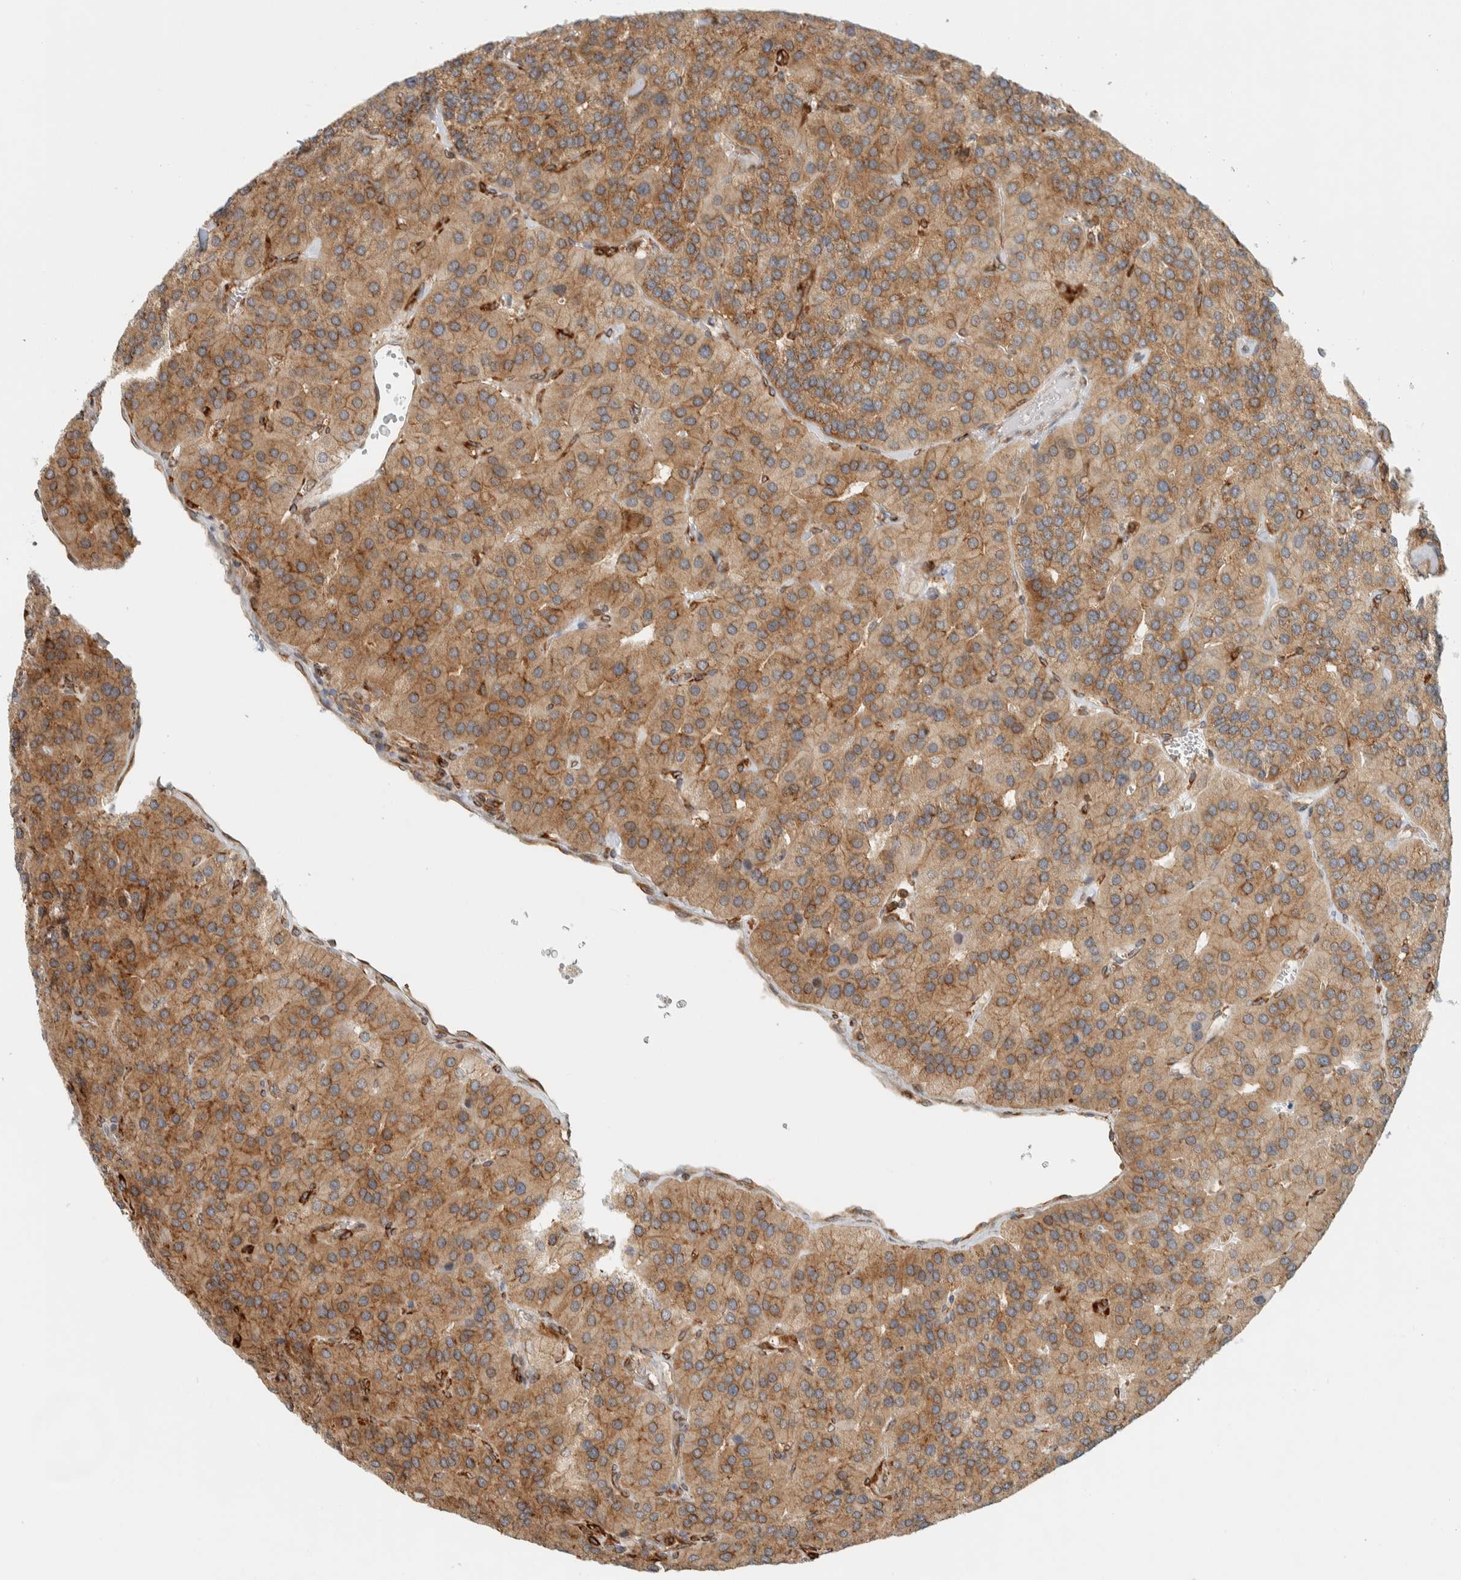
{"staining": {"intensity": "moderate", "quantity": ">75%", "location": "cytoplasmic/membranous"}, "tissue": "parathyroid gland", "cell_type": "Glandular cells", "image_type": "normal", "snomed": [{"axis": "morphology", "description": "Normal tissue, NOS"}, {"axis": "morphology", "description": "Adenoma, NOS"}, {"axis": "topography", "description": "Parathyroid gland"}], "caption": "Immunohistochemistry (IHC) micrograph of benign parathyroid gland: human parathyroid gland stained using immunohistochemistry (IHC) demonstrates medium levels of moderate protein expression localized specifically in the cytoplasmic/membranous of glandular cells, appearing as a cytoplasmic/membranous brown color.", "gene": "LLGL2", "patient": {"sex": "female", "age": 86}}